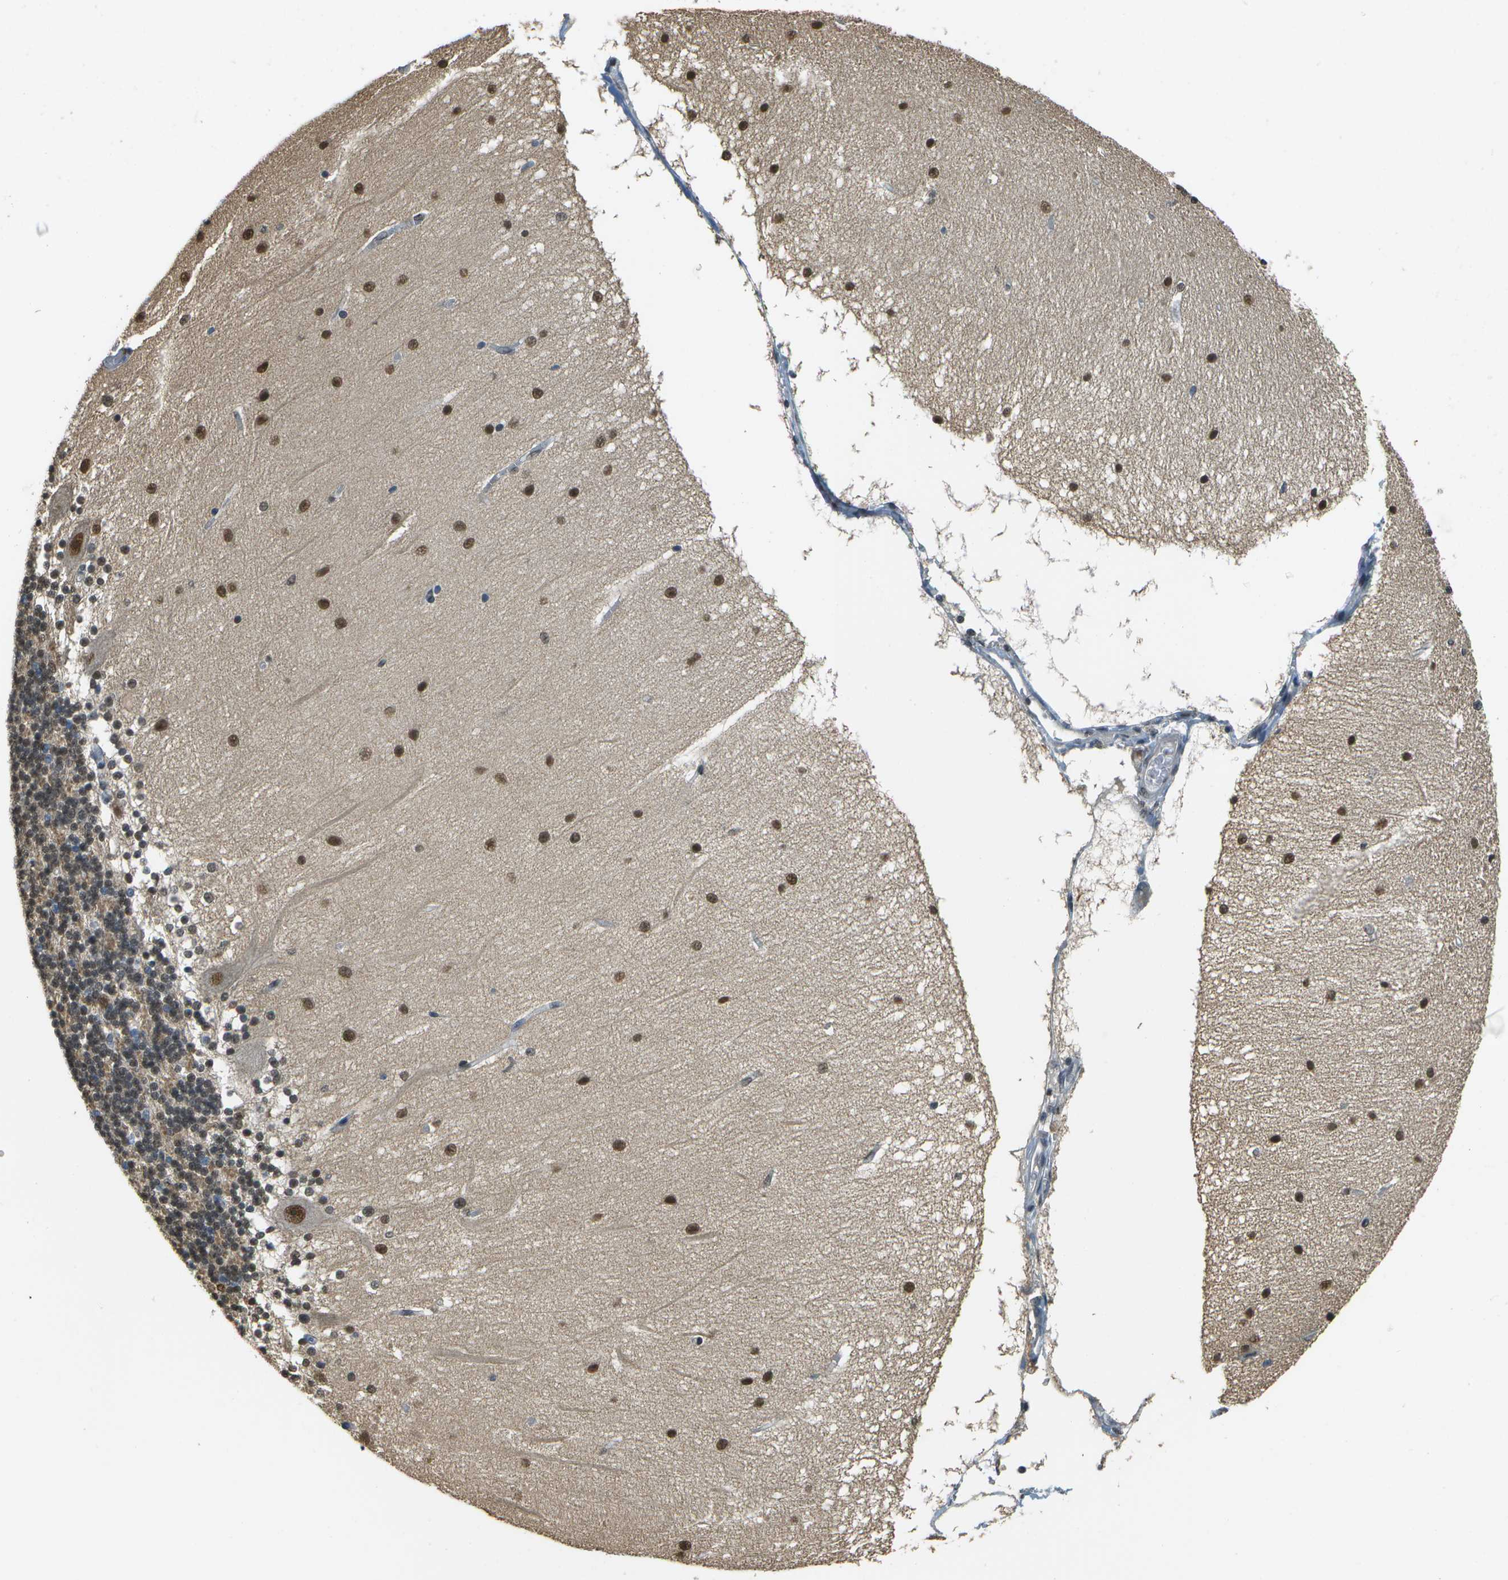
{"staining": {"intensity": "moderate", "quantity": "25%-75%", "location": "cytoplasmic/membranous,nuclear"}, "tissue": "cerebellum", "cell_type": "Cells in granular layer", "image_type": "normal", "snomed": [{"axis": "morphology", "description": "Normal tissue, NOS"}, {"axis": "topography", "description": "Cerebellum"}], "caption": "Immunohistochemistry histopathology image of normal cerebellum: human cerebellum stained using immunohistochemistry (IHC) exhibits medium levels of moderate protein expression localized specifically in the cytoplasmic/membranous,nuclear of cells in granular layer, appearing as a cytoplasmic/membranous,nuclear brown color.", "gene": "ABL2", "patient": {"sex": "female", "age": 54}}